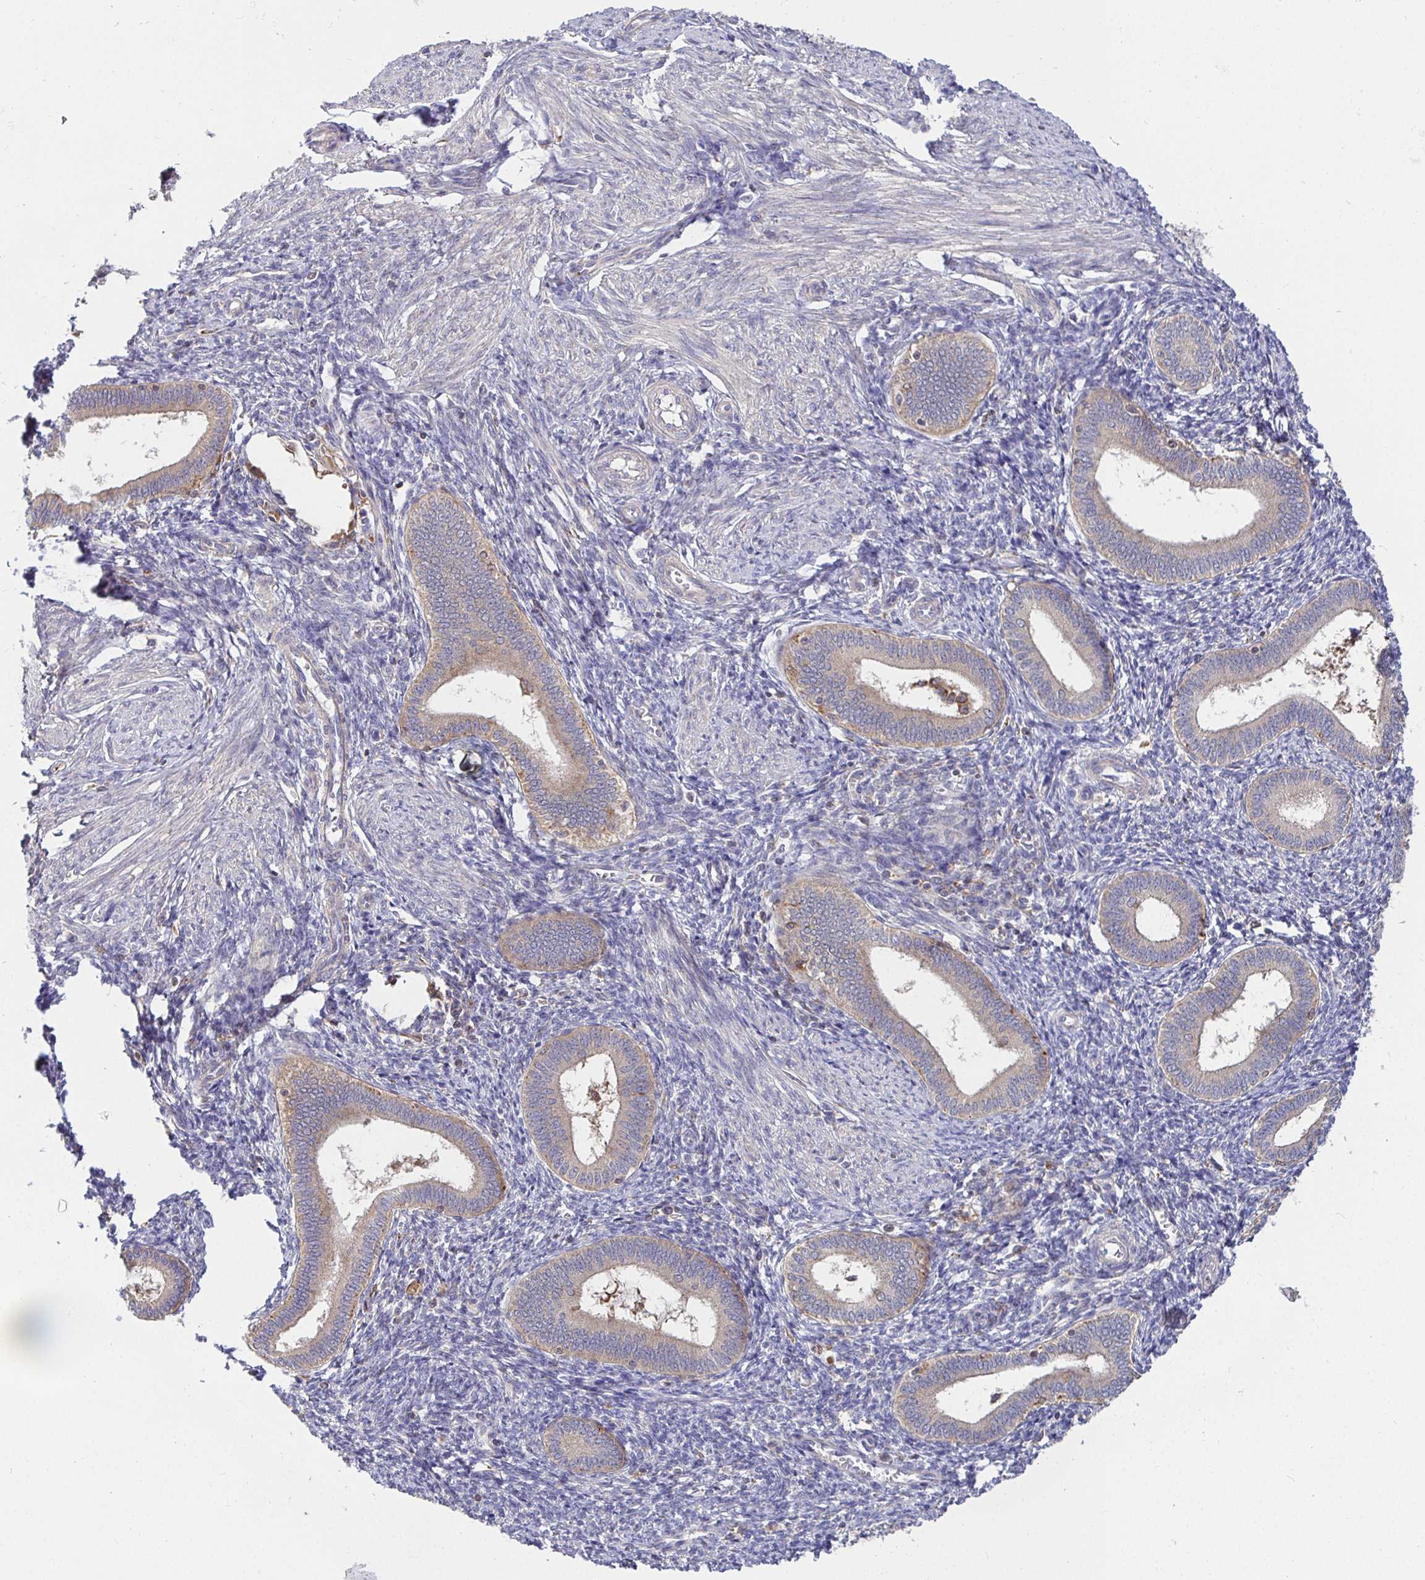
{"staining": {"intensity": "negative", "quantity": "none", "location": "none"}, "tissue": "endometrium", "cell_type": "Cells in endometrial stroma", "image_type": "normal", "snomed": [{"axis": "morphology", "description": "Normal tissue, NOS"}, {"axis": "topography", "description": "Endometrium"}], "caption": "Immunohistochemistry histopathology image of benign endometrium stained for a protein (brown), which exhibits no staining in cells in endometrial stroma. (DAB (3,3'-diaminobenzidine) immunohistochemistry (IHC) visualized using brightfield microscopy, high magnification).", "gene": "ATP6V1F", "patient": {"sex": "female", "age": 41}}